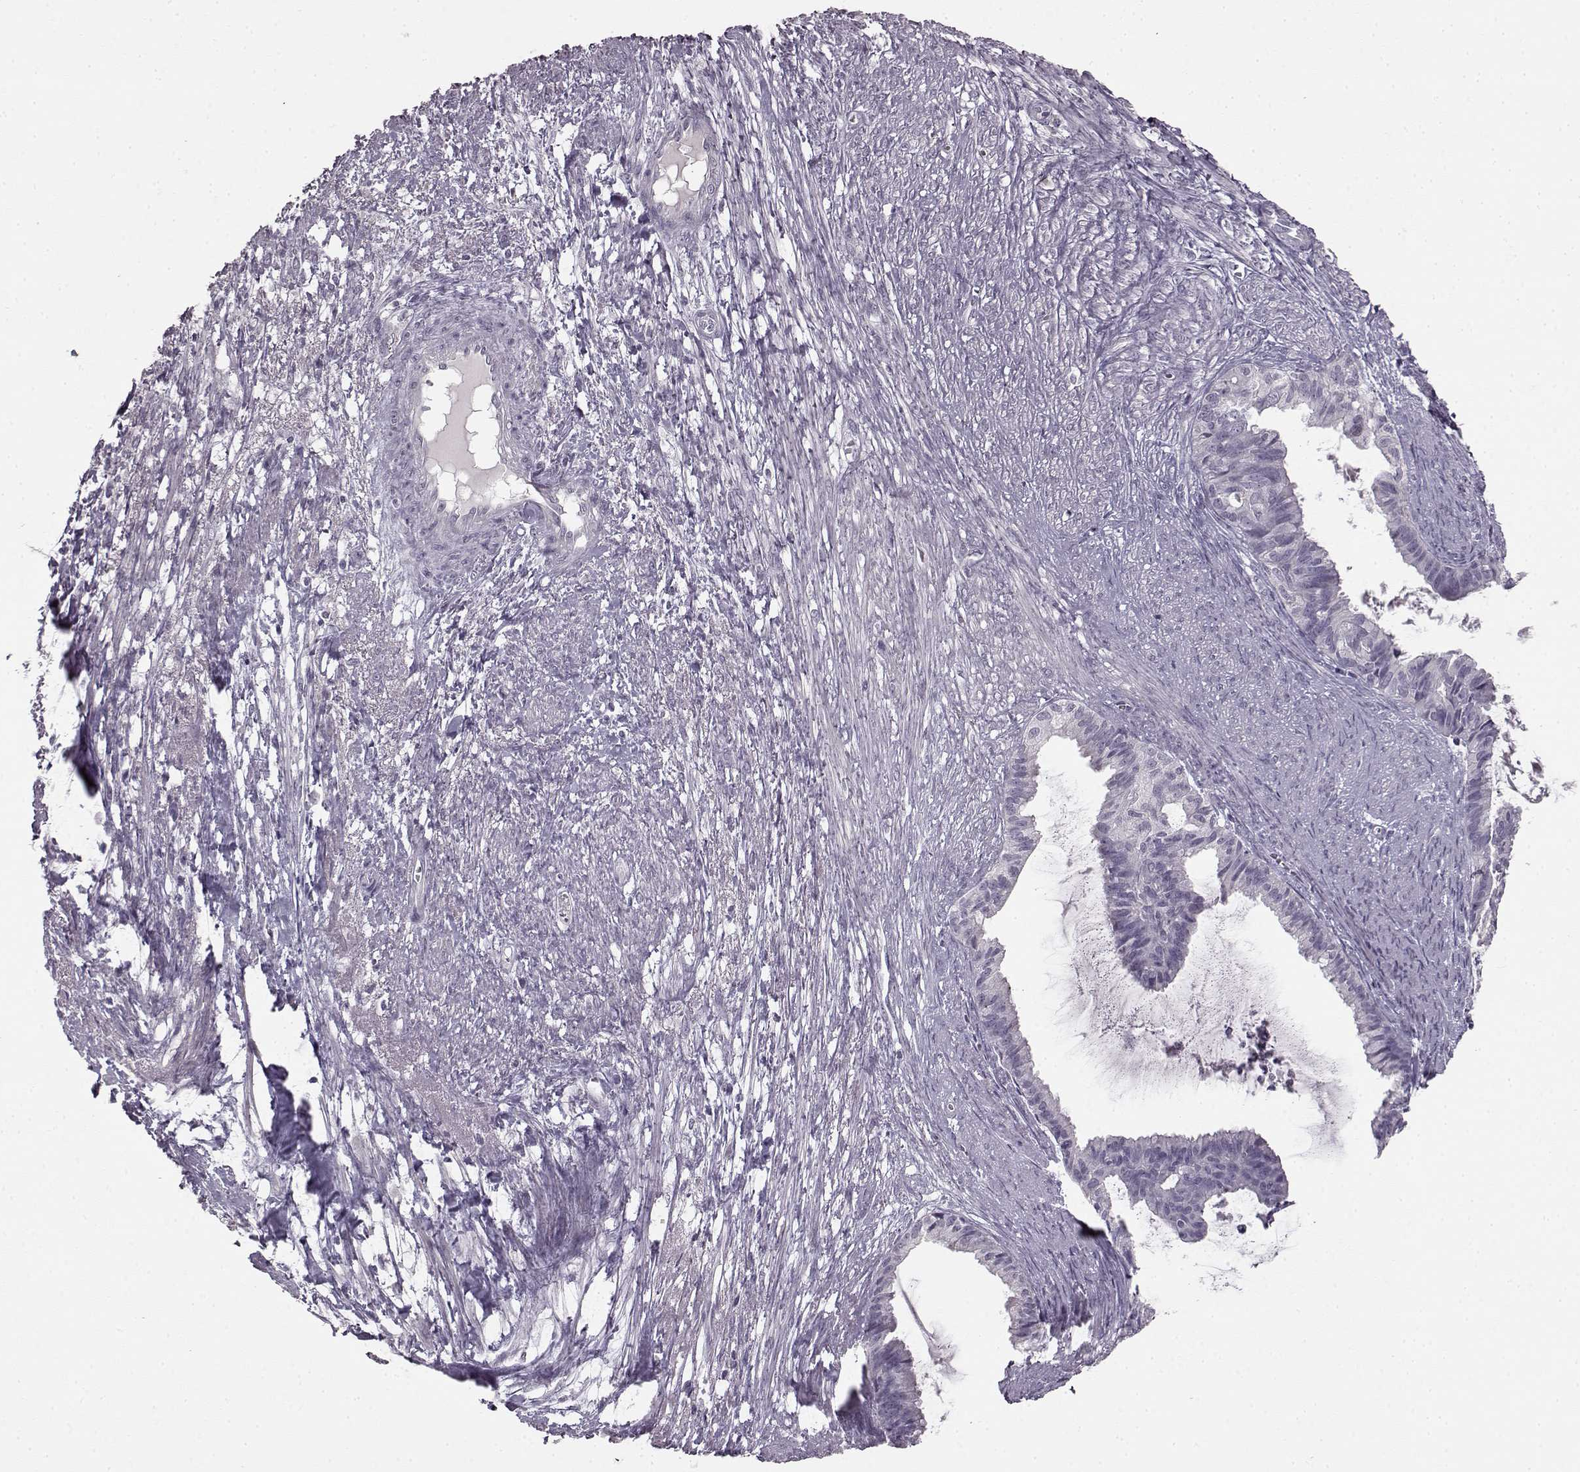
{"staining": {"intensity": "negative", "quantity": "none", "location": "none"}, "tissue": "endometrial cancer", "cell_type": "Tumor cells", "image_type": "cancer", "snomed": [{"axis": "morphology", "description": "Adenocarcinoma, NOS"}, {"axis": "topography", "description": "Endometrium"}], "caption": "Histopathology image shows no significant protein positivity in tumor cells of endometrial cancer. Nuclei are stained in blue.", "gene": "LHB", "patient": {"sex": "female", "age": 86}}